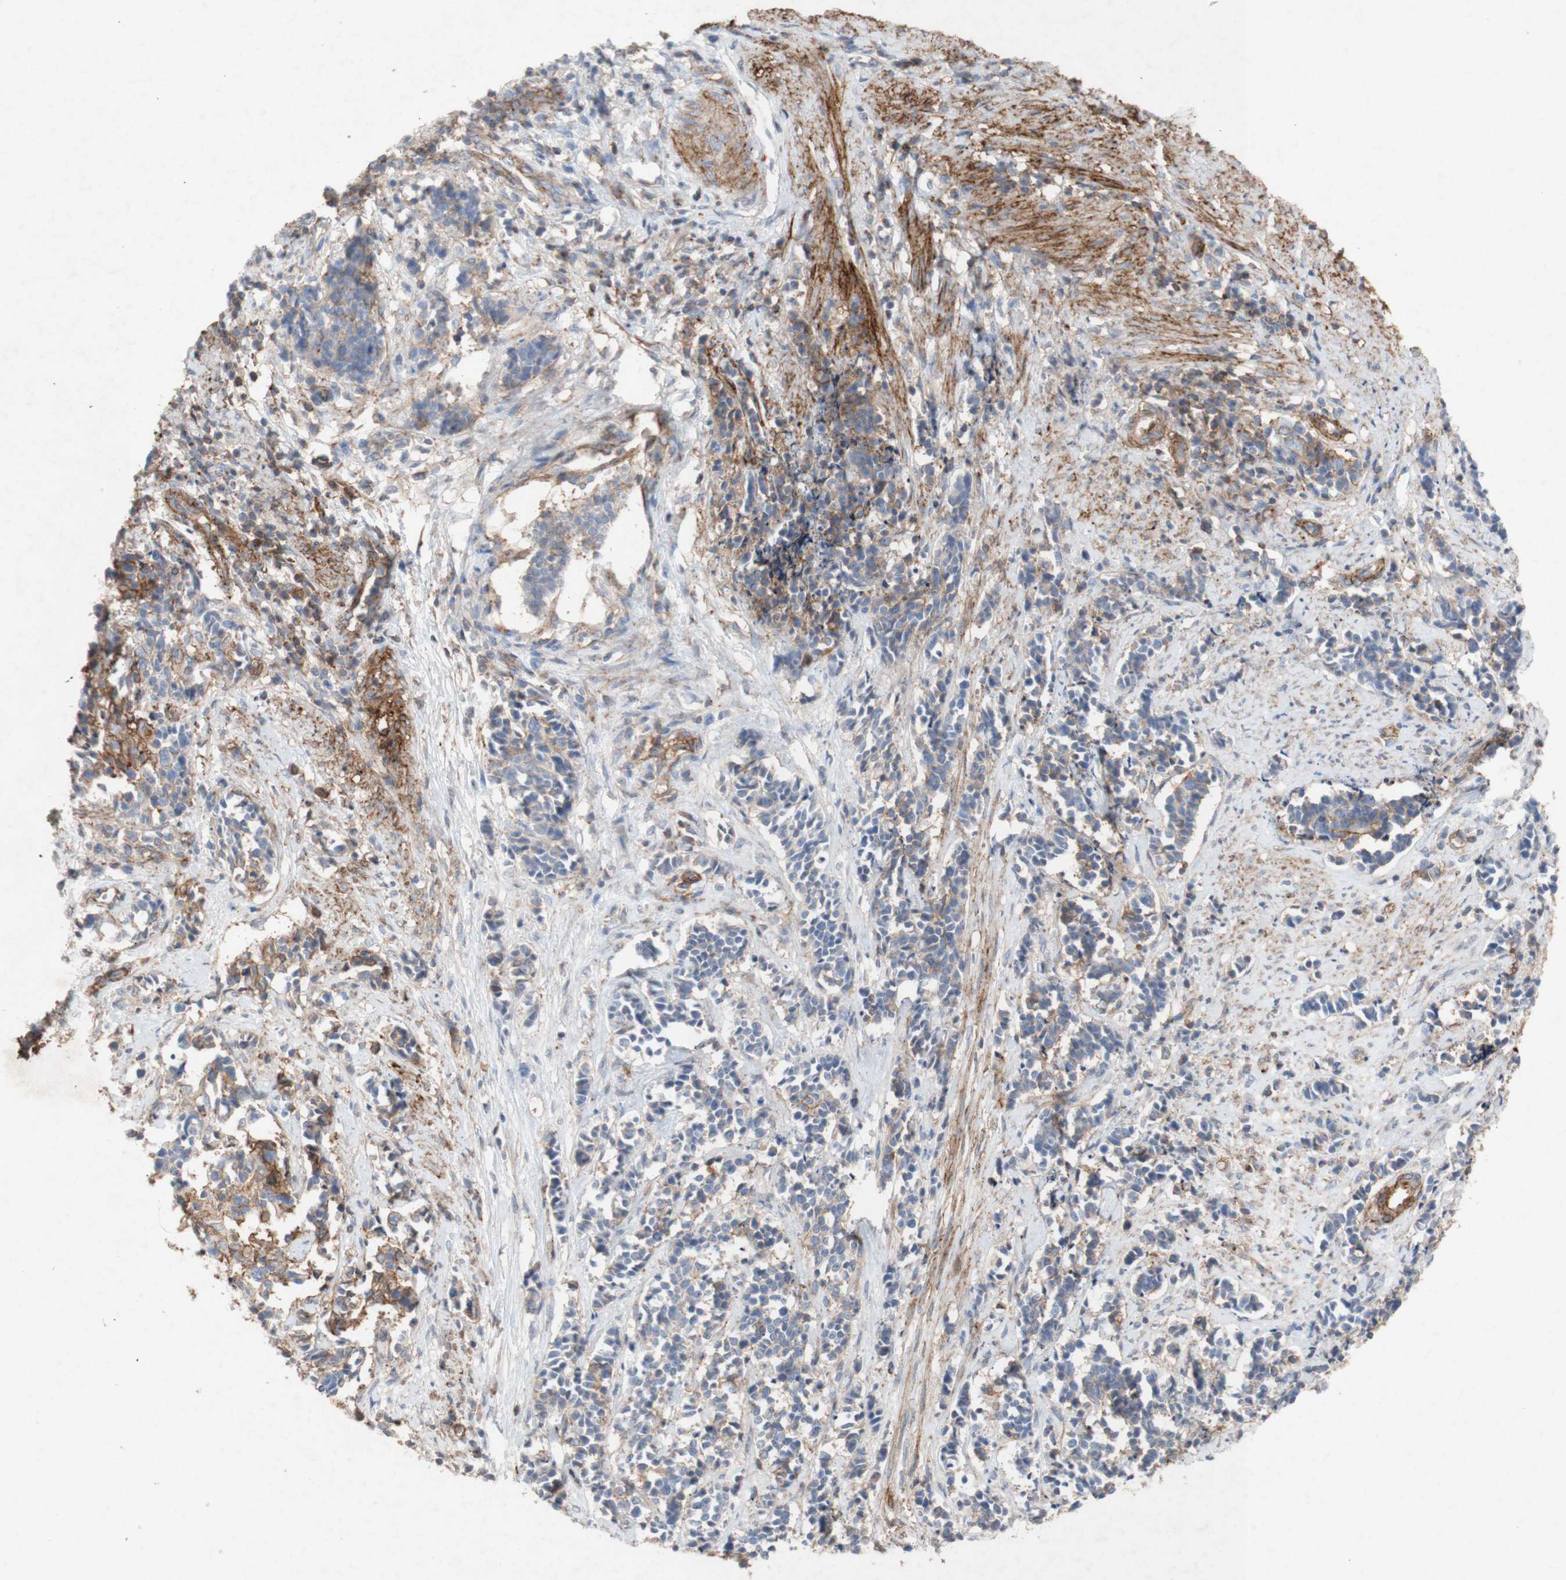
{"staining": {"intensity": "strong", "quantity": "25%-75%", "location": "cytoplasmic/membranous"}, "tissue": "cervical cancer", "cell_type": "Tumor cells", "image_type": "cancer", "snomed": [{"axis": "morphology", "description": "Normal tissue, NOS"}, {"axis": "morphology", "description": "Squamous cell carcinoma, NOS"}, {"axis": "topography", "description": "Cervix"}], "caption": "Protein expression analysis of cervical squamous cell carcinoma displays strong cytoplasmic/membranous positivity in about 25%-75% of tumor cells.", "gene": "ATP2A3", "patient": {"sex": "female", "age": 35}}